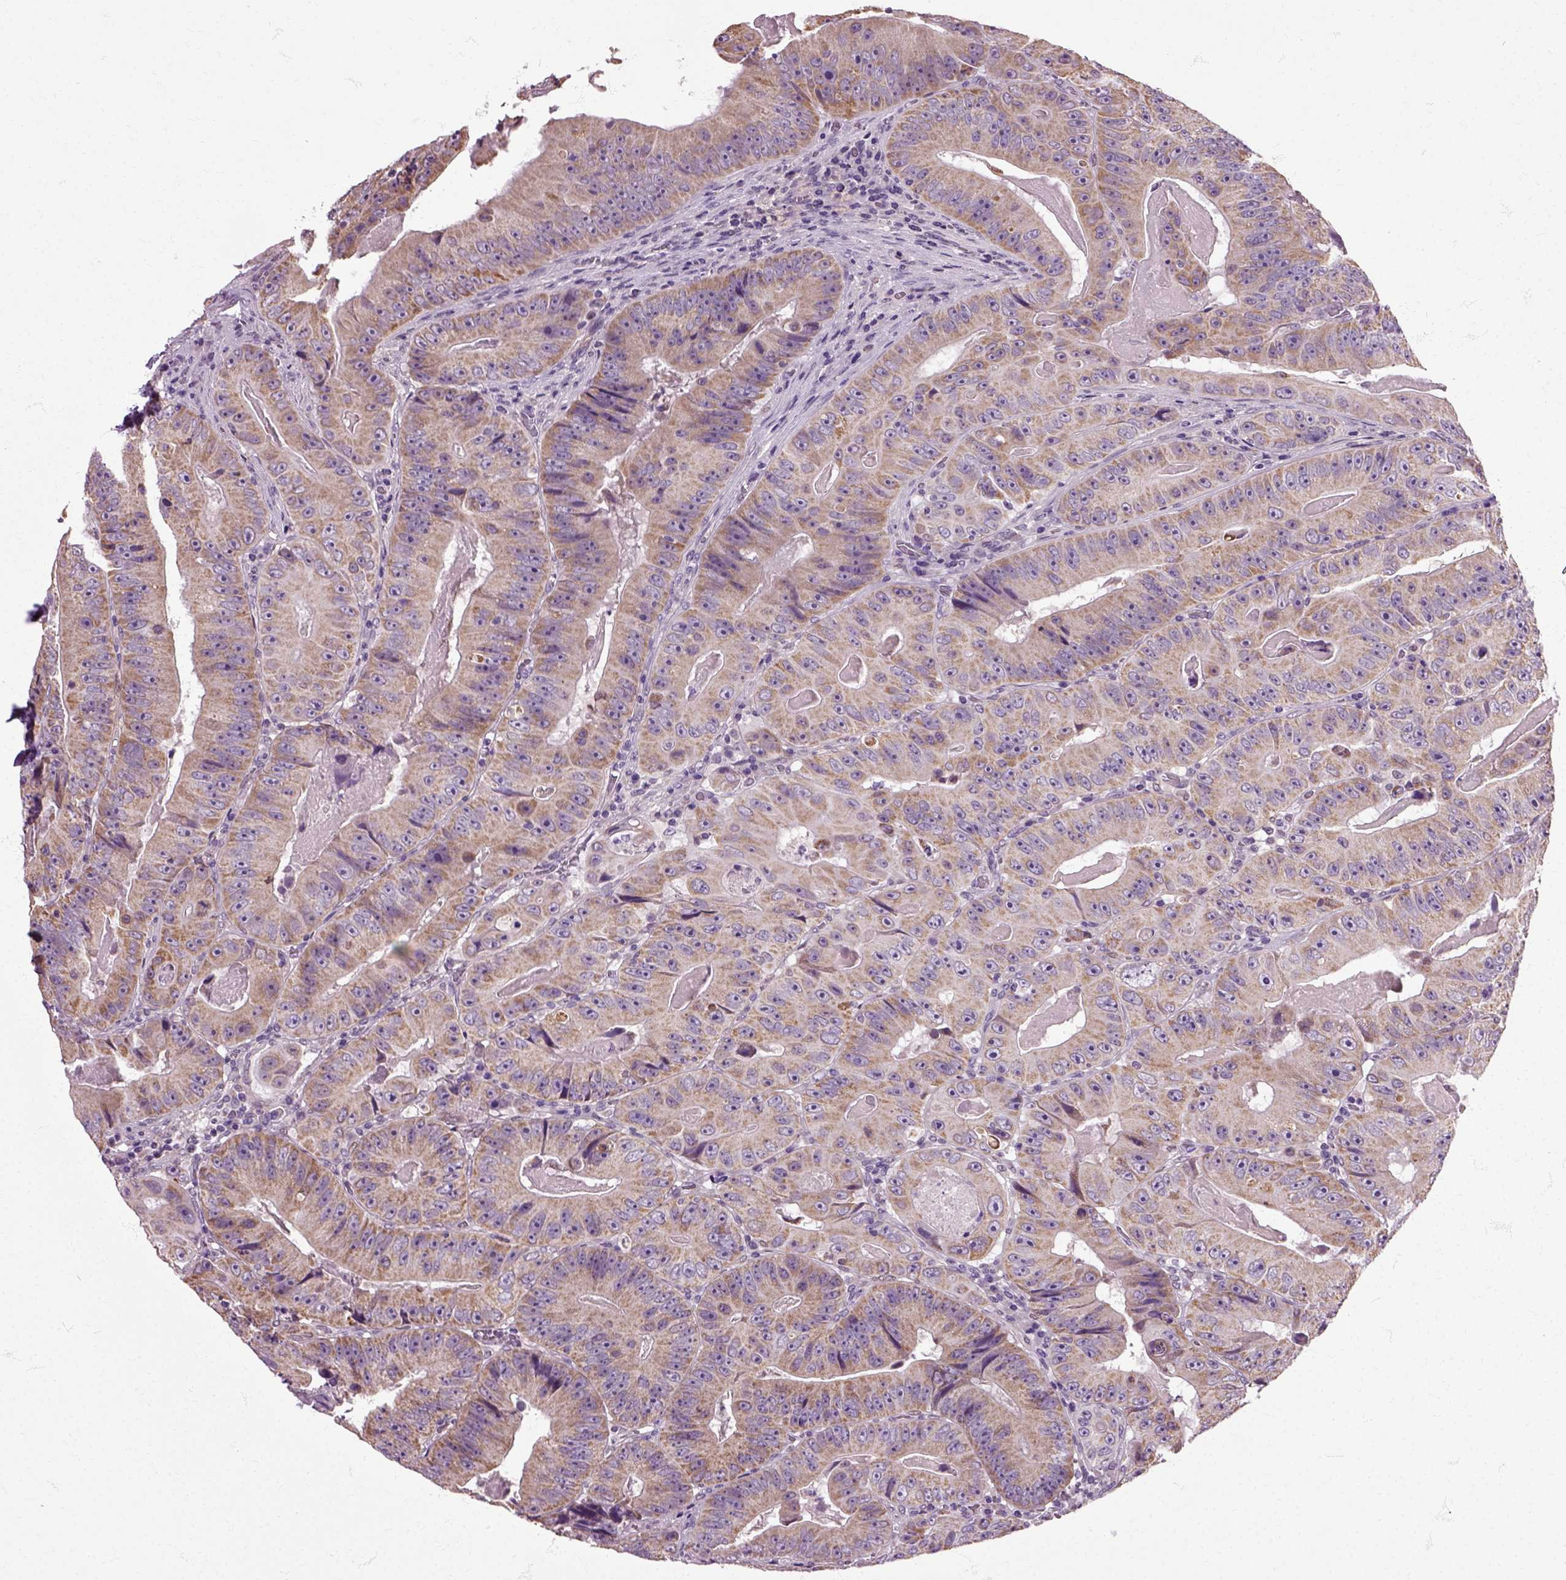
{"staining": {"intensity": "moderate", "quantity": "25%-75%", "location": "cytoplasmic/membranous"}, "tissue": "colorectal cancer", "cell_type": "Tumor cells", "image_type": "cancer", "snomed": [{"axis": "morphology", "description": "Adenocarcinoma, NOS"}, {"axis": "topography", "description": "Colon"}], "caption": "Moderate cytoplasmic/membranous protein positivity is present in approximately 25%-75% of tumor cells in colorectal cancer.", "gene": "HSPA2", "patient": {"sex": "female", "age": 86}}